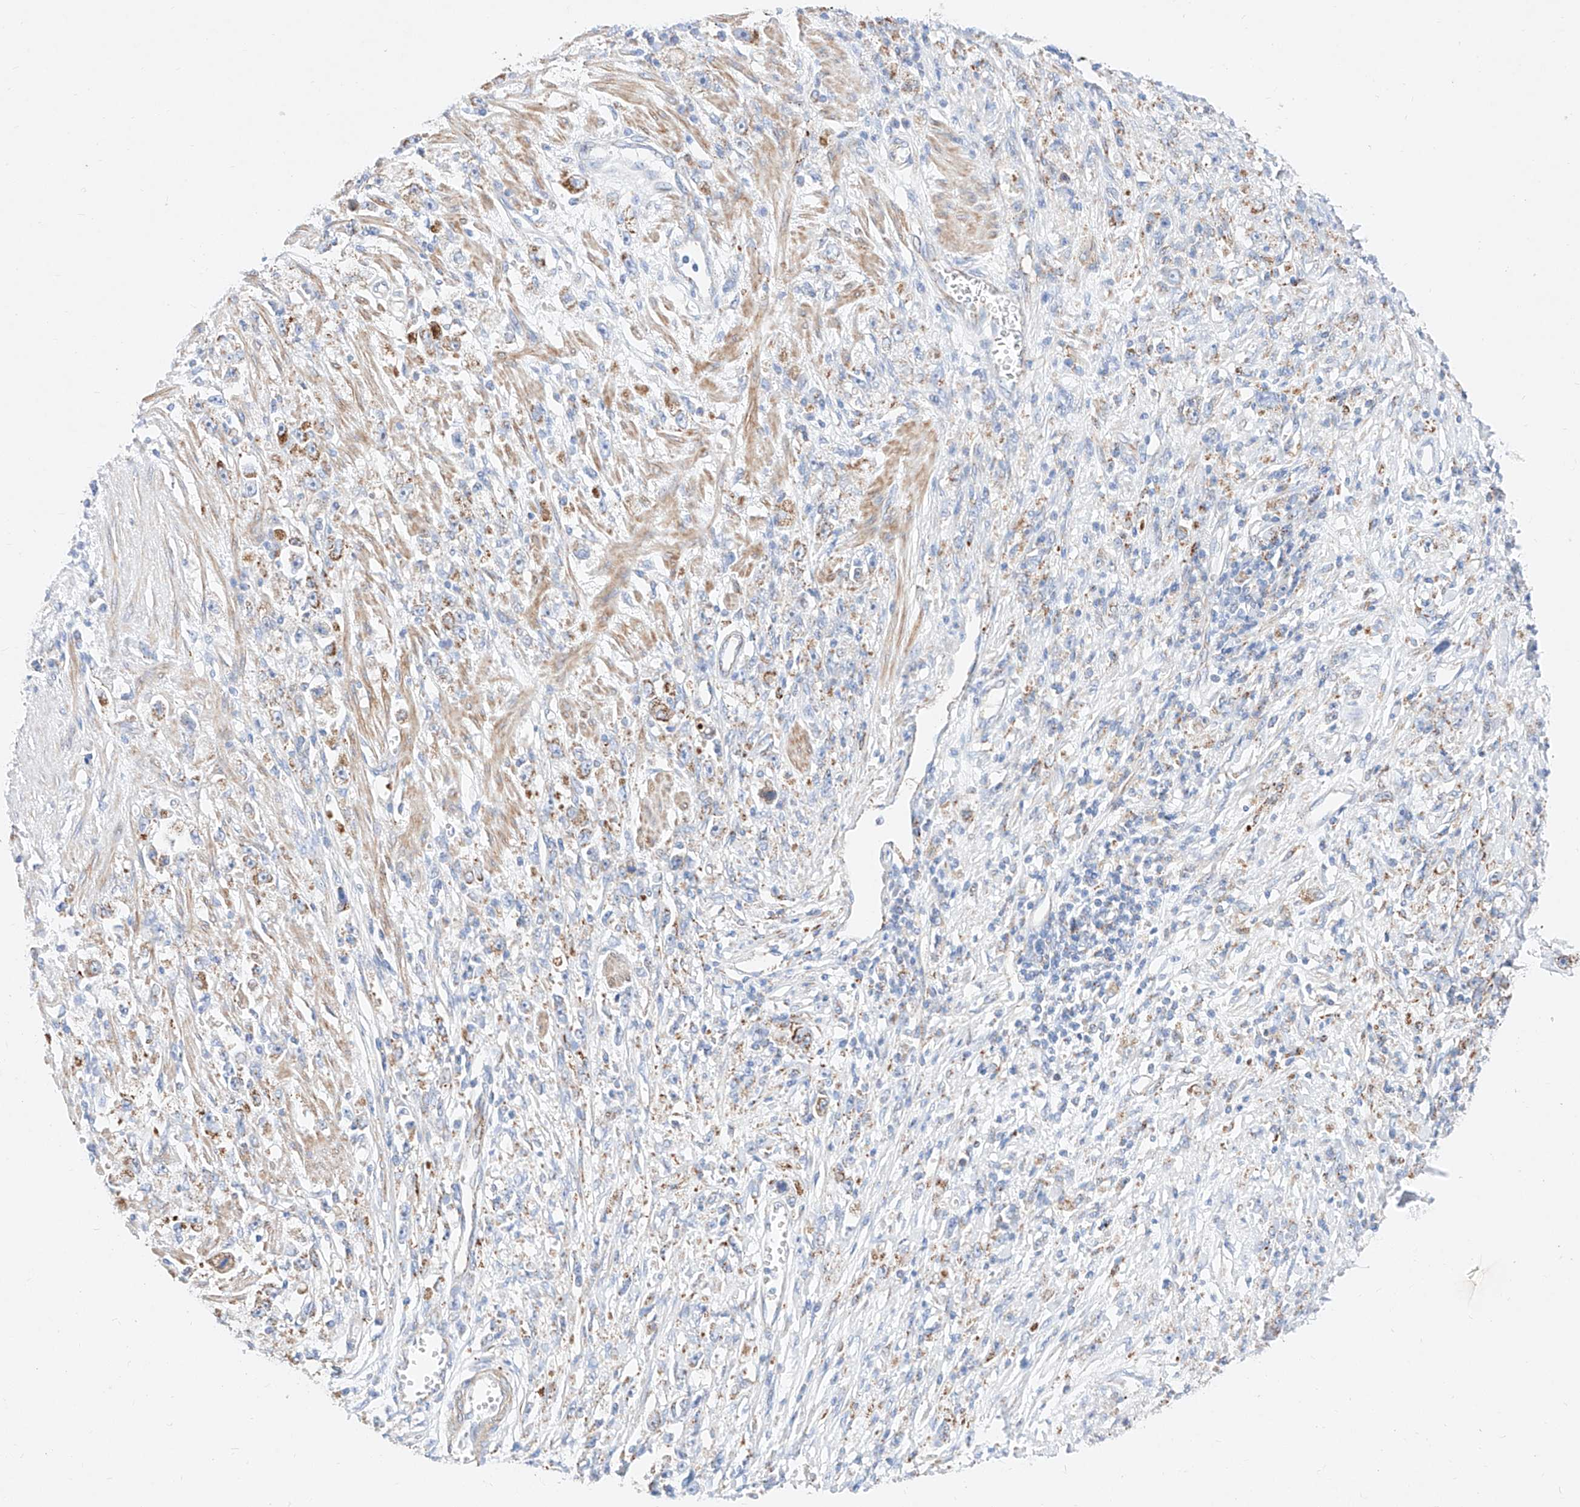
{"staining": {"intensity": "moderate", "quantity": "<25%", "location": "cytoplasmic/membranous"}, "tissue": "stomach cancer", "cell_type": "Tumor cells", "image_type": "cancer", "snomed": [{"axis": "morphology", "description": "Adenocarcinoma, NOS"}, {"axis": "topography", "description": "Stomach"}], "caption": "Moderate cytoplasmic/membranous protein staining is appreciated in about <25% of tumor cells in stomach cancer (adenocarcinoma).", "gene": "C6orf62", "patient": {"sex": "female", "age": 59}}